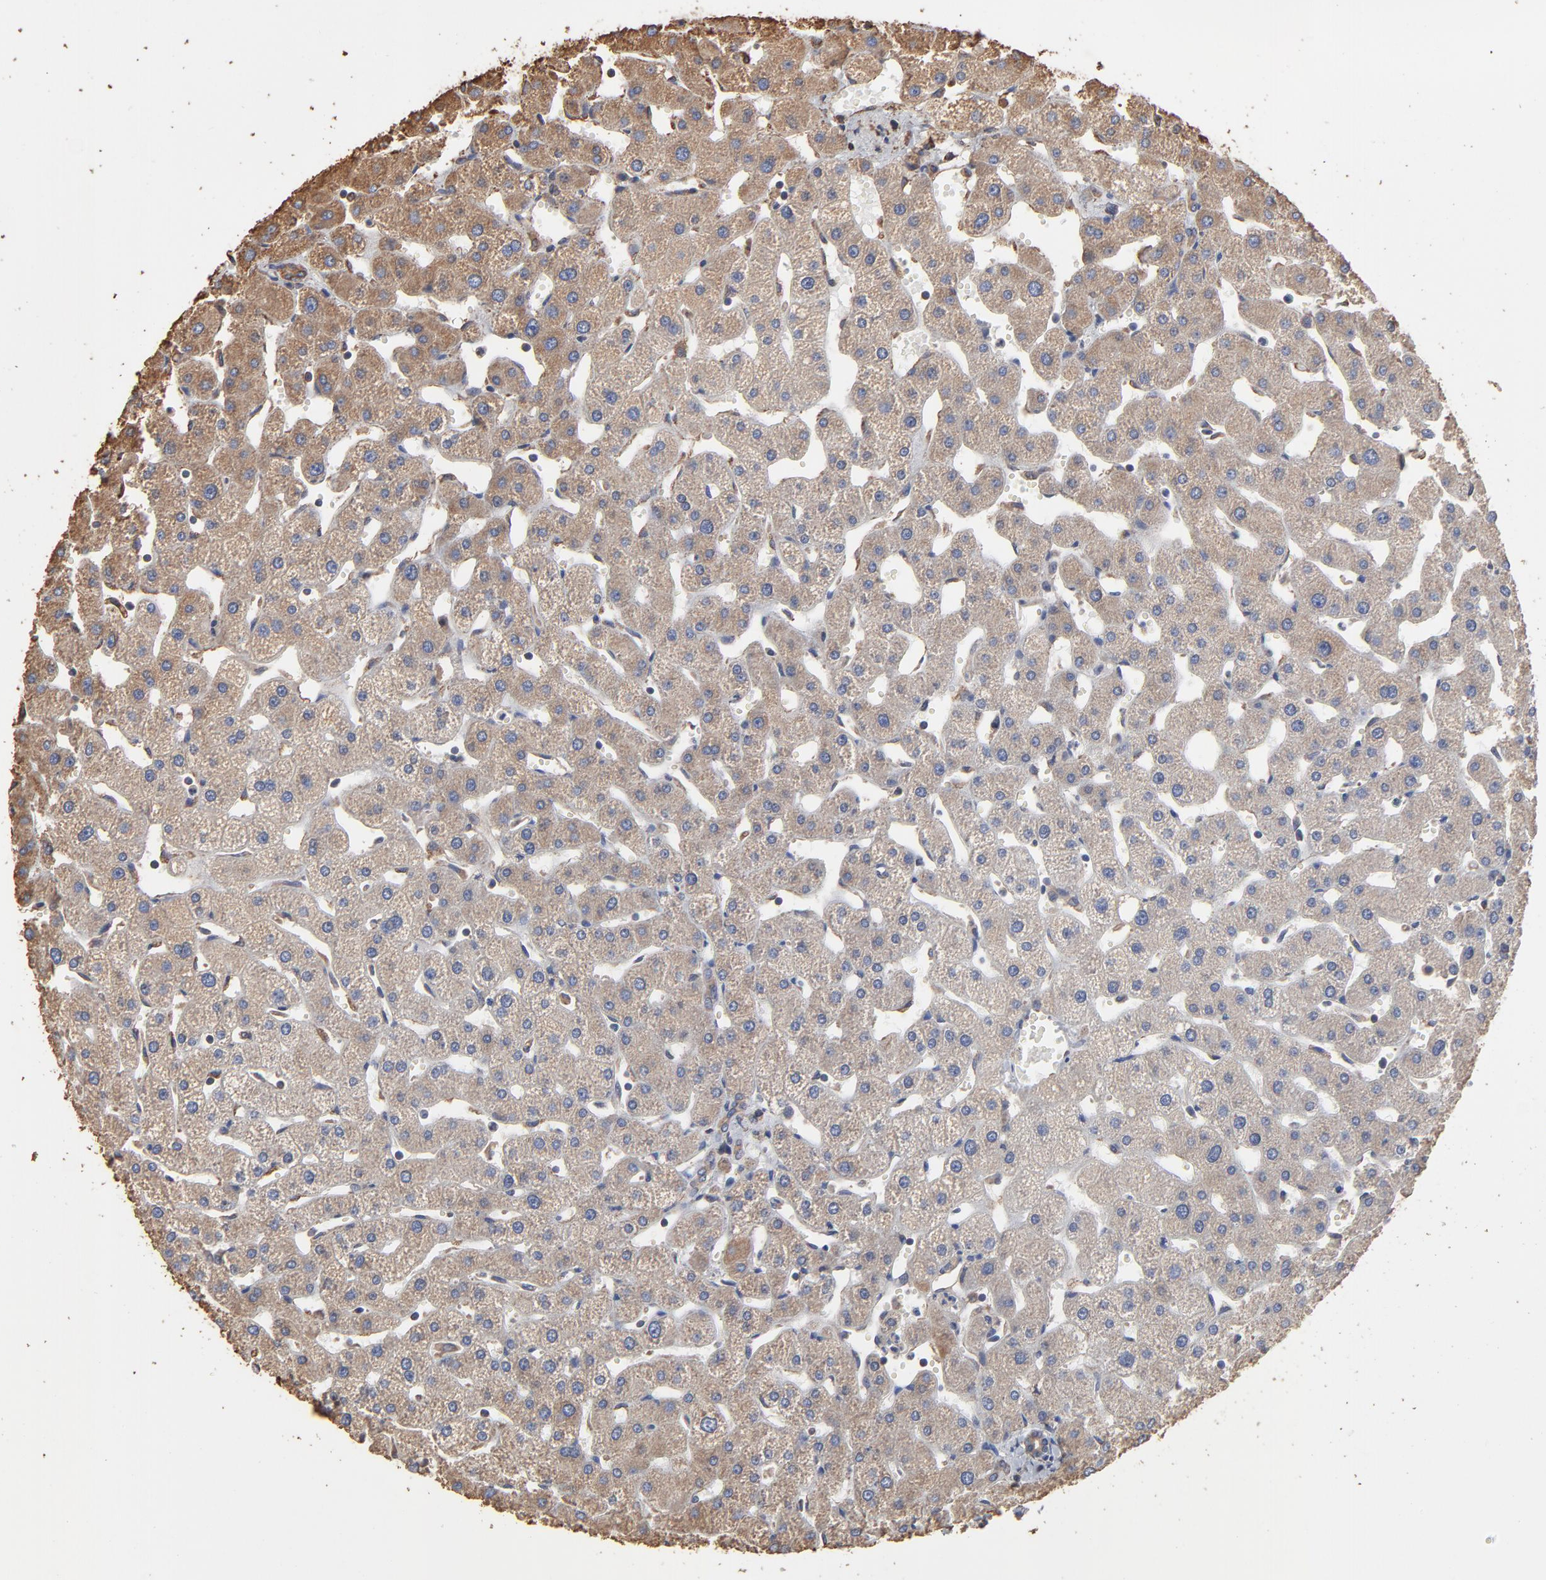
{"staining": {"intensity": "weak", "quantity": ">75%", "location": "cytoplasmic/membranous"}, "tissue": "liver", "cell_type": "Cholangiocytes", "image_type": "normal", "snomed": [{"axis": "morphology", "description": "Normal tissue, NOS"}, {"axis": "topography", "description": "Liver"}], "caption": "Protein expression analysis of normal human liver reveals weak cytoplasmic/membranous staining in about >75% of cholangiocytes. (DAB IHC, brown staining for protein, blue staining for nuclei).", "gene": "PDIA3", "patient": {"sex": "male", "age": 67}}